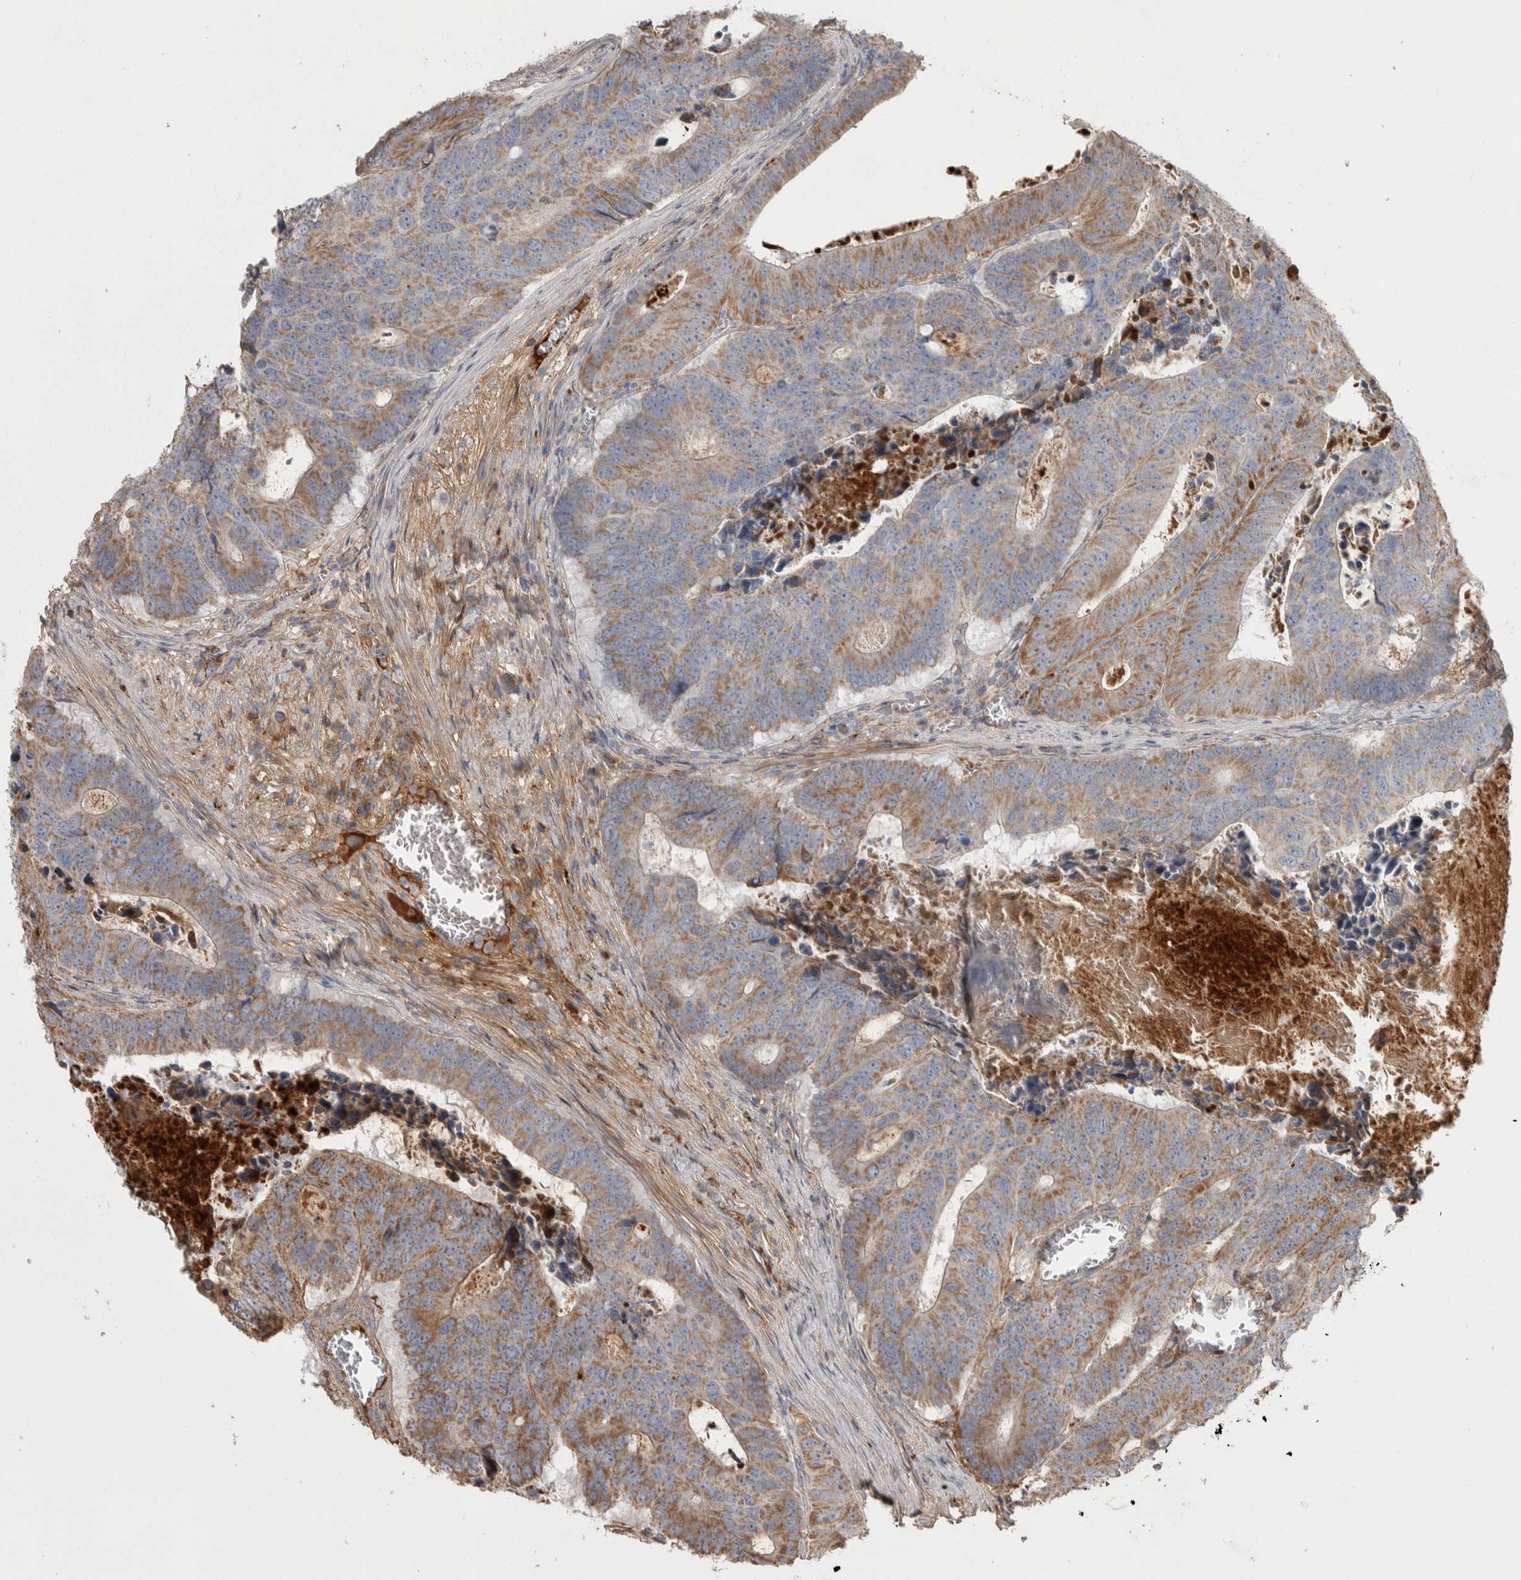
{"staining": {"intensity": "moderate", "quantity": ">75%", "location": "cytoplasmic/membranous"}, "tissue": "colorectal cancer", "cell_type": "Tumor cells", "image_type": "cancer", "snomed": [{"axis": "morphology", "description": "Adenocarcinoma, NOS"}, {"axis": "topography", "description": "Colon"}], "caption": "Adenocarcinoma (colorectal) stained with a brown dye demonstrates moderate cytoplasmic/membranous positive staining in approximately >75% of tumor cells.", "gene": "SCO1", "patient": {"sex": "male", "age": 87}}